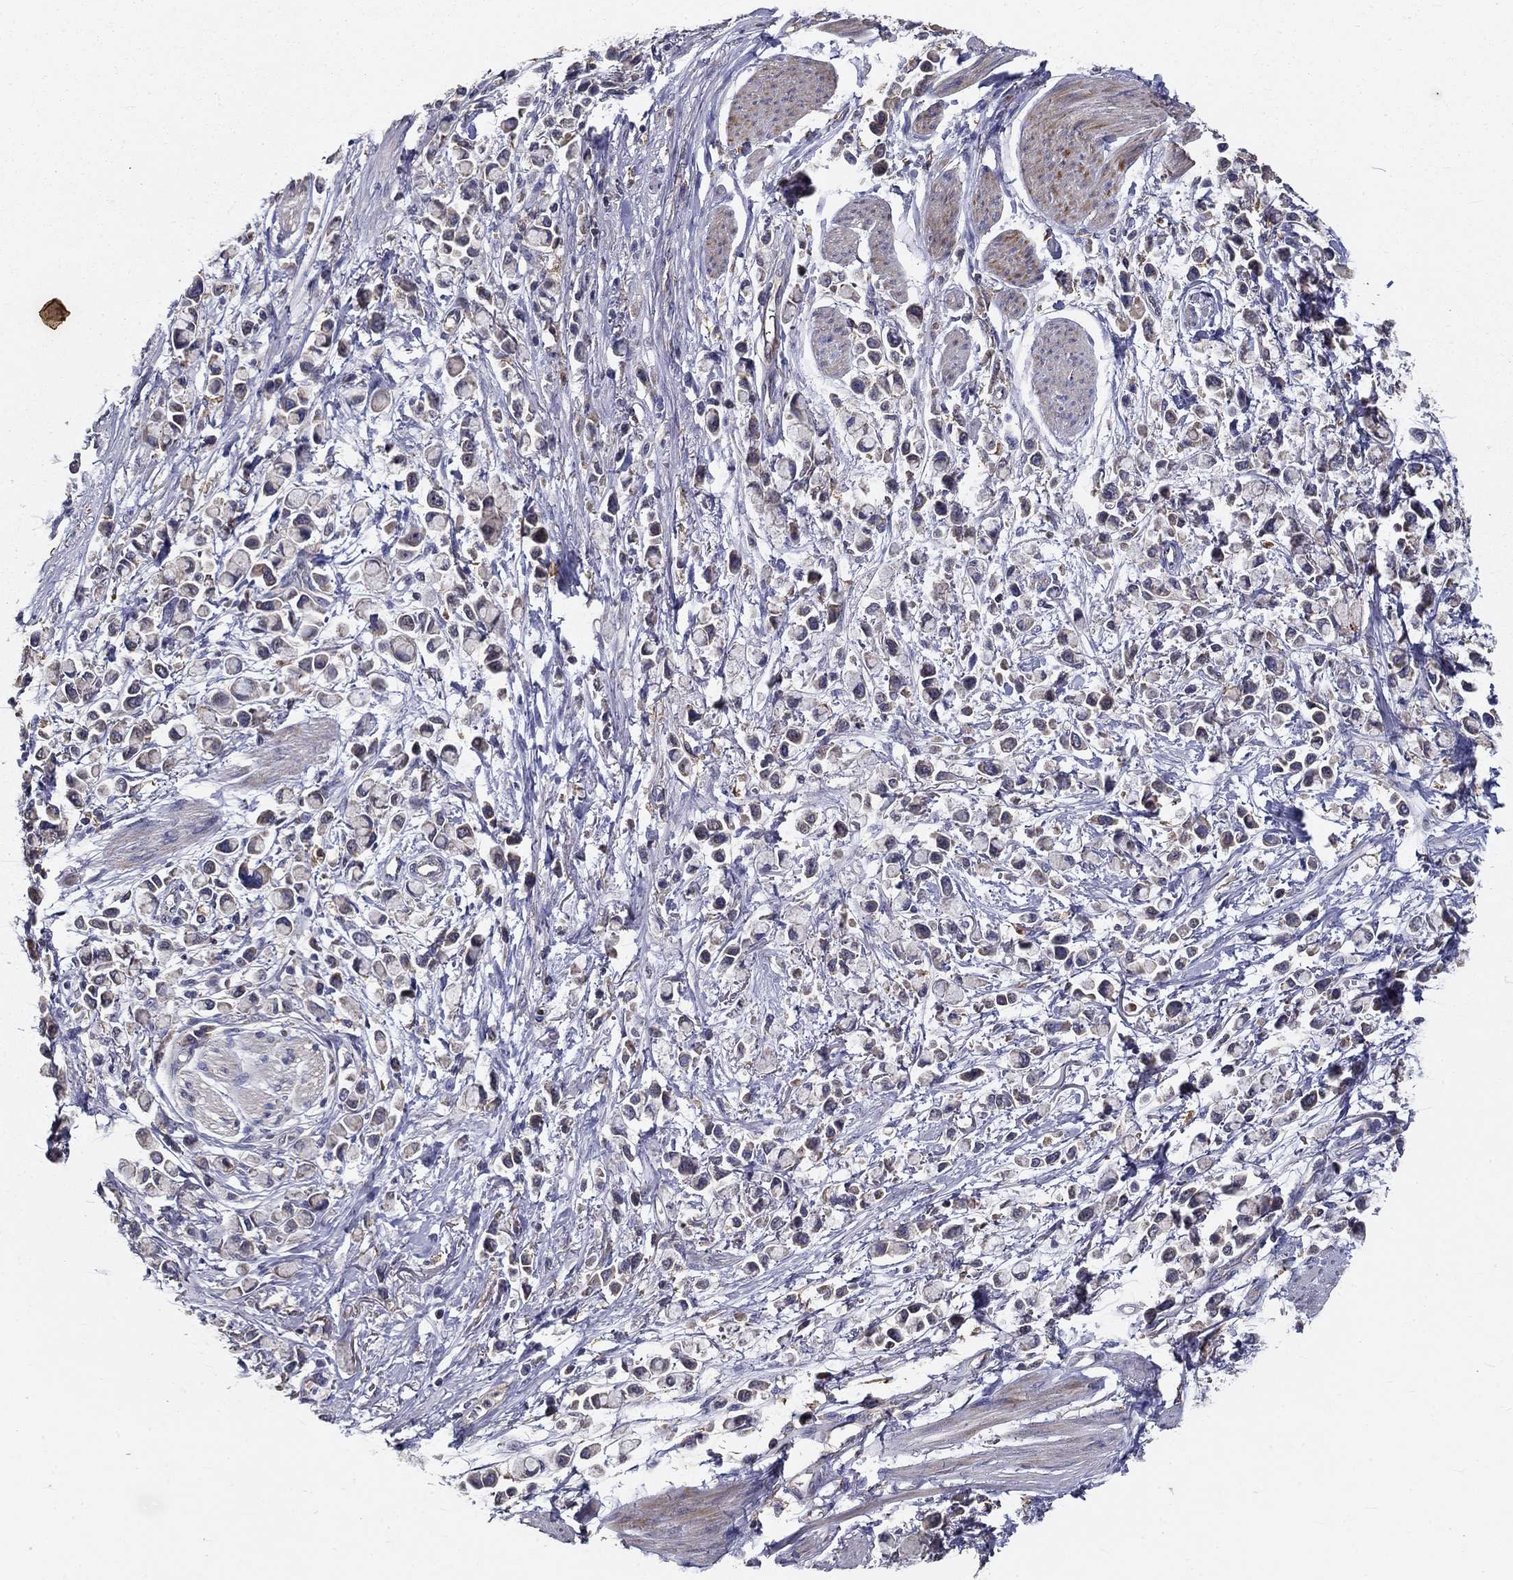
{"staining": {"intensity": "negative", "quantity": "none", "location": "none"}, "tissue": "stomach cancer", "cell_type": "Tumor cells", "image_type": "cancer", "snomed": [{"axis": "morphology", "description": "Adenocarcinoma, NOS"}, {"axis": "topography", "description": "Stomach"}], "caption": "Immunohistochemistry (IHC) photomicrograph of neoplastic tissue: human stomach cancer stained with DAB displays no significant protein positivity in tumor cells.", "gene": "ALDH4A1", "patient": {"sex": "female", "age": 81}}